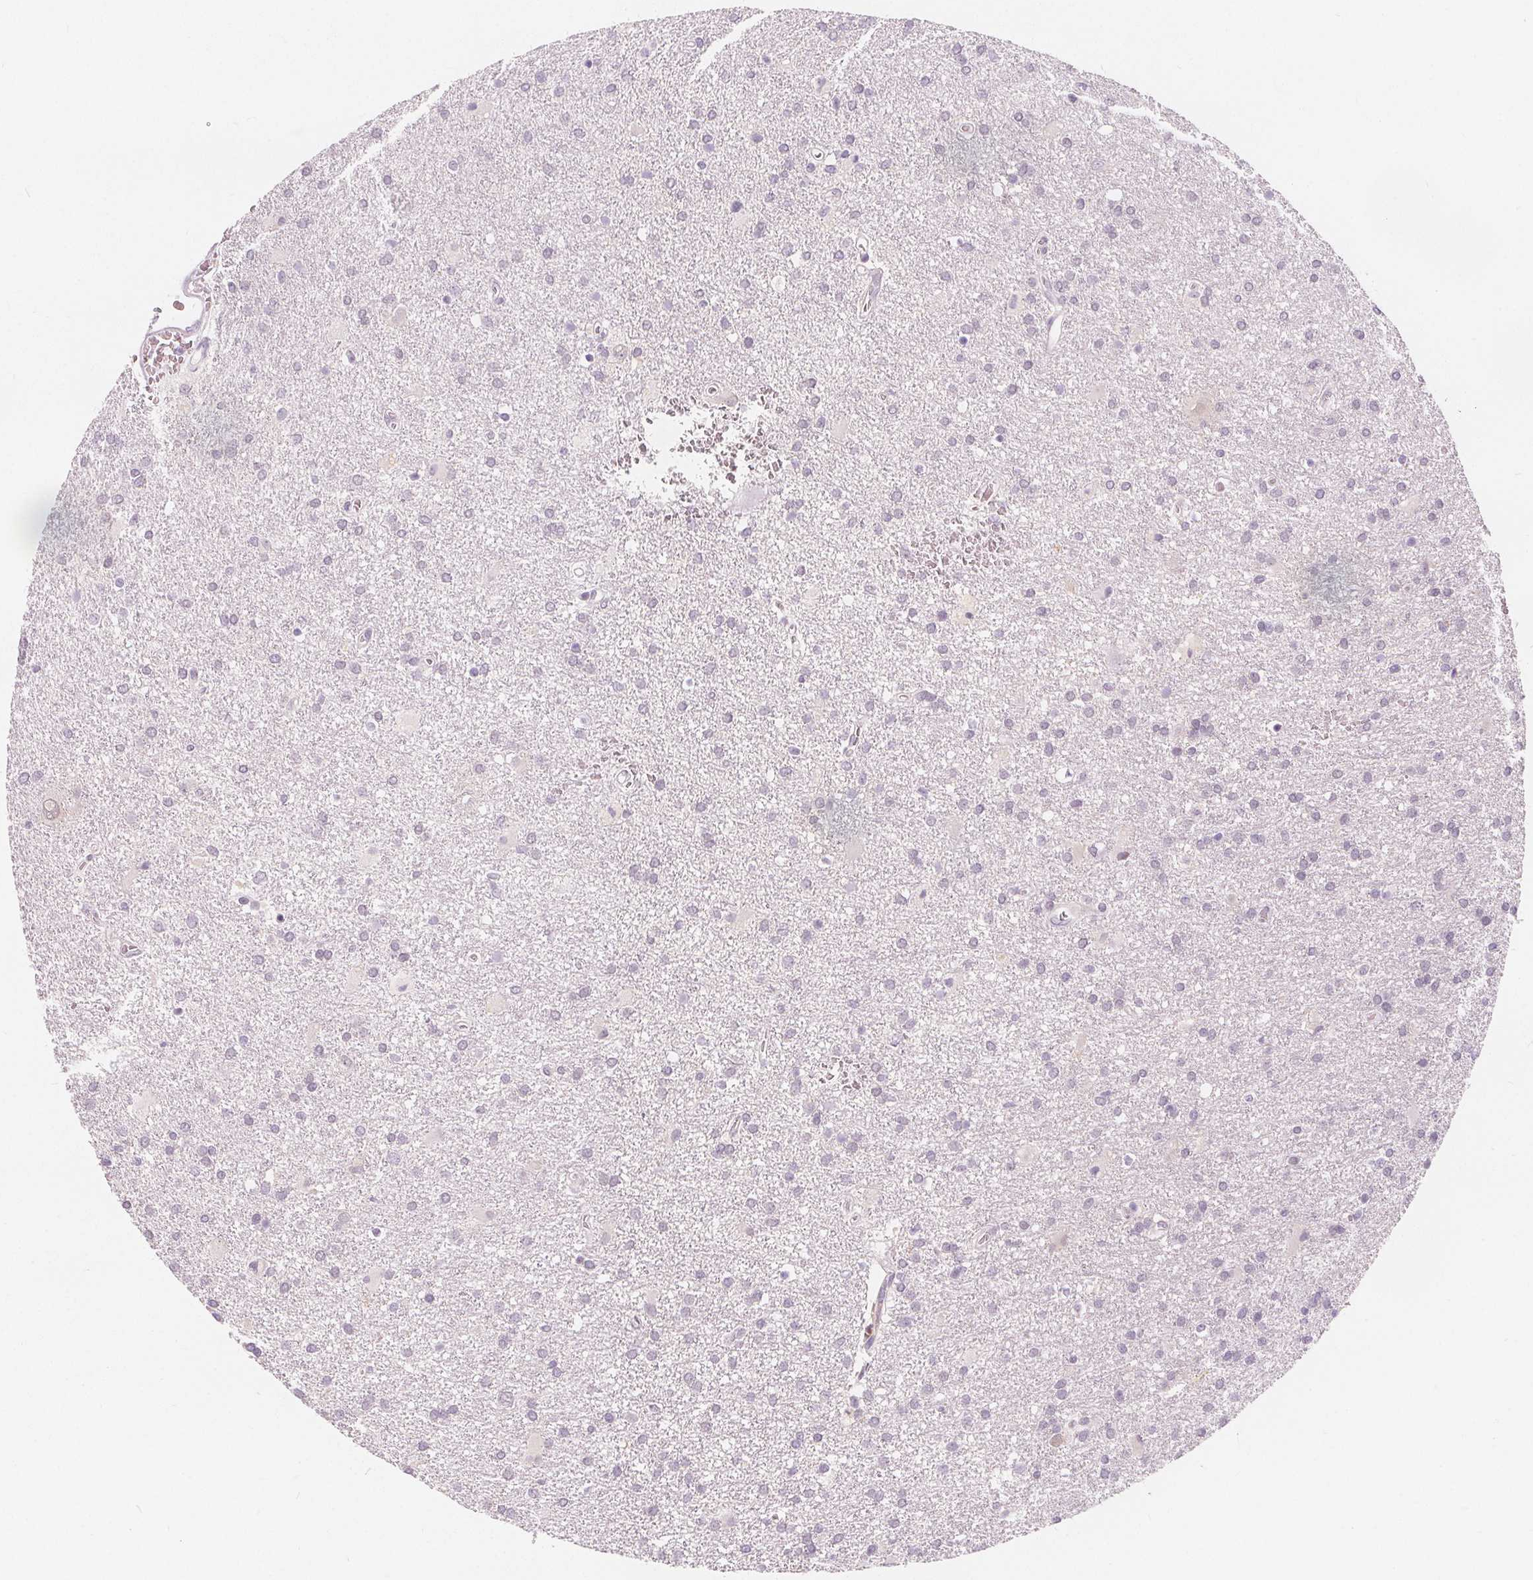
{"staining": {"intensity": "negative", "quantity": "none", "location": "none"}, "tissue": "glioma", "cell_type": "Tumor cells", "image_type": "cancer", "snomed": [{"axis": "morphology", "description": "Glioma, malignant, Low grade"}, {"axis": "topography", "description": "Brain"}], "caption": "High magnification brightfield microscopy of glioma stained with DAB (brown) and counterstained with hematoxylin (blue): tumor cells show no significant positivity.", "gene": "UGP2", "patient": {"sex": "male", "age": 66}}